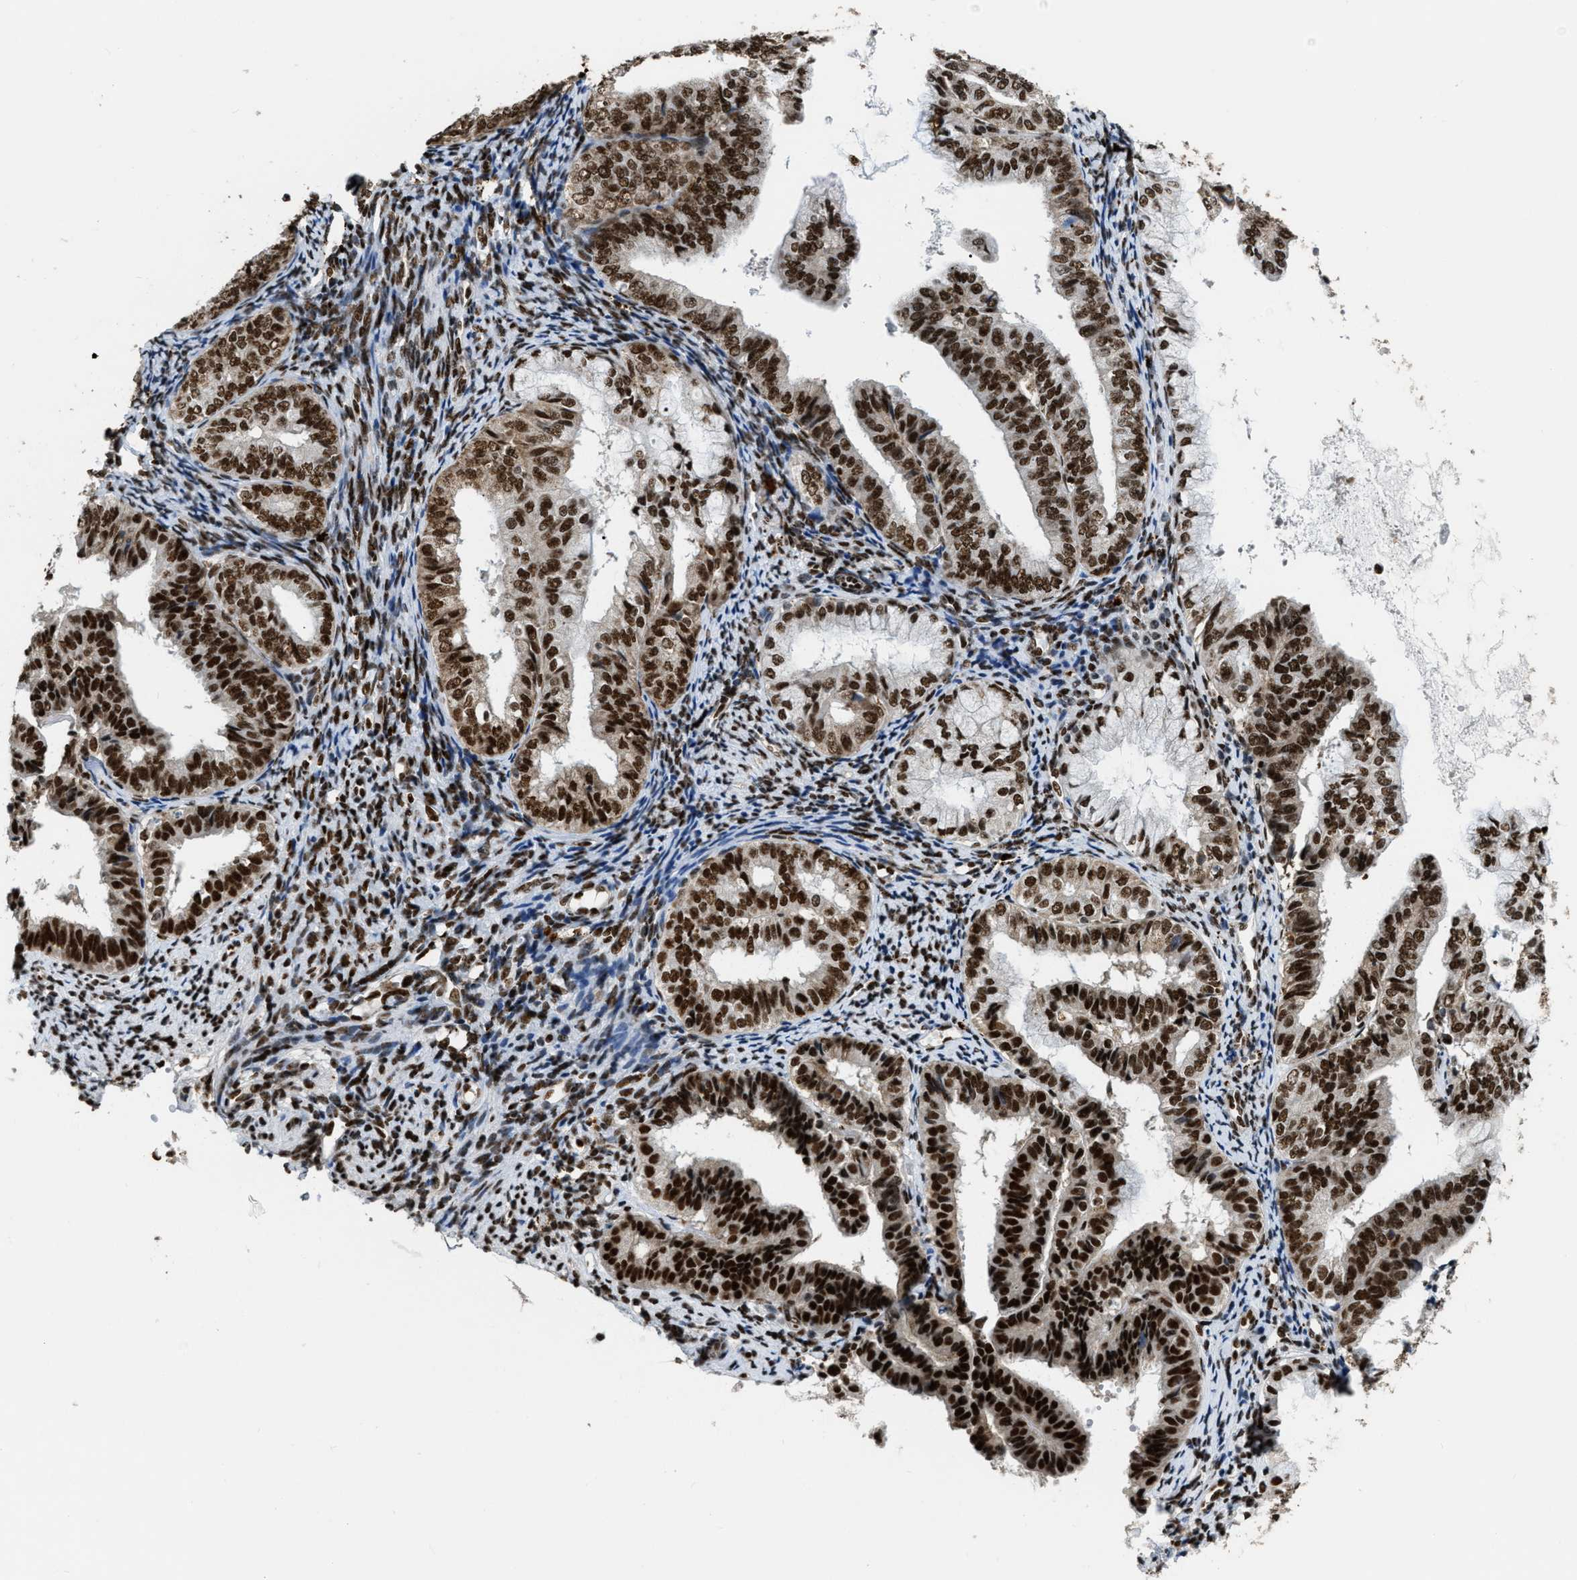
{"staining": {"intensity": "strong", "quantity": ">75%", "location": "cytoplasmic/membranous,nuclear"}, "tissue": "endometrial cancer", "cell_type": "Tumor cells", "image_type": "cancer", "snomed": [{"axis": "morphology", "description": "Adenocarcinoma, NOS"}, {"axis": "topography", "description": "Endometrium"}], "caption": "Immunohistochemistry (IHC) micrograph of neoplastic tissue: endometrial cancer (adenocarcinoma) stained using immunohistochemistry displays high levels of strong protein expression localized specifically in the cytoplasmic/membranous and nuclear of tumor cells, appearing as a cytoplasmic/membranous and nuclear brown color.", "gene": "NUMA1", "patient": {"sex": "female", "age": 63}}